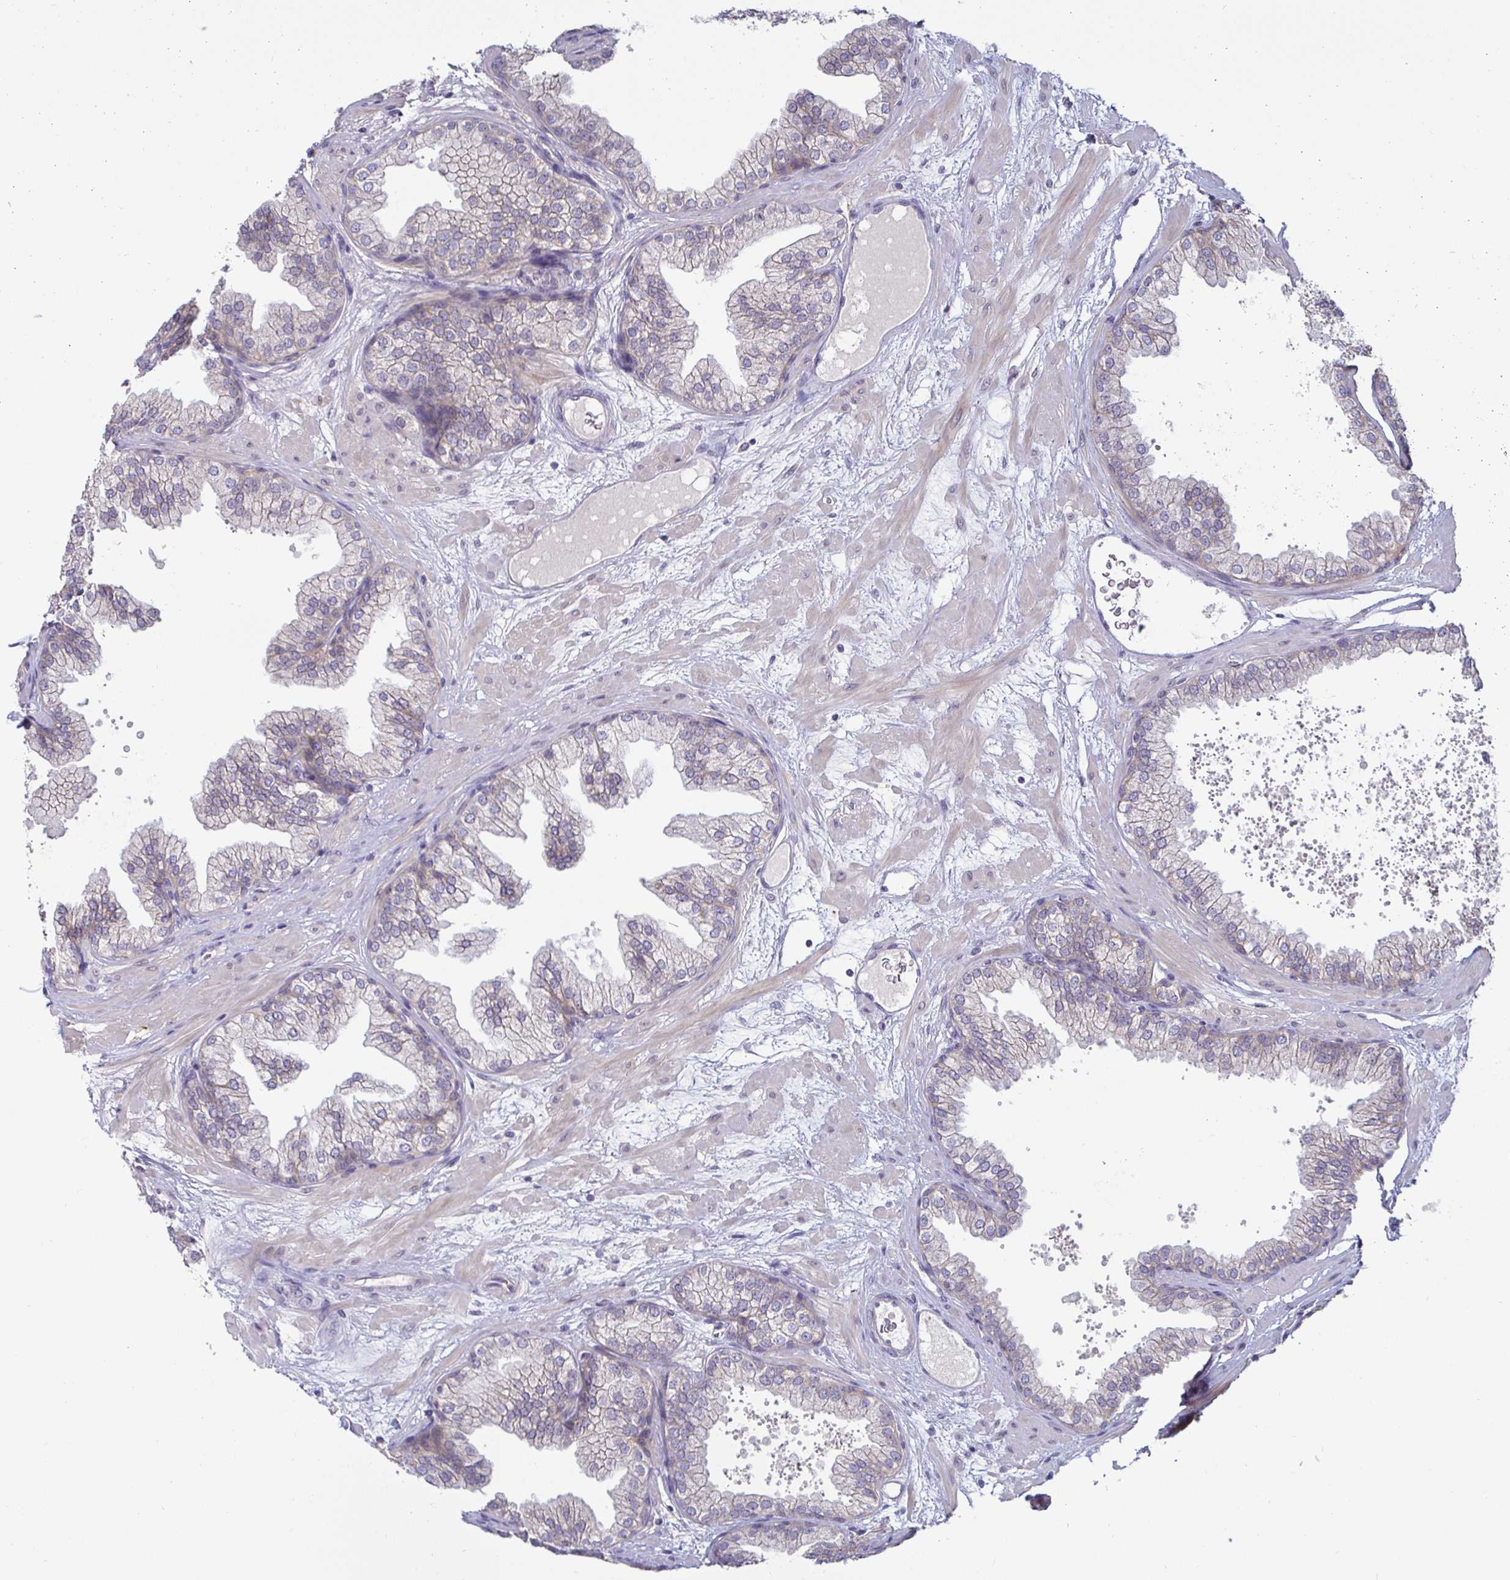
{"staining": {"intensity": "weak", "quantity": "<25%", "location": "cytoplasmic/membranous"}, "tissue": "prostate", "cell_type": "Glandular cells", "image_type": "normal", "snomed": [{"axis": "morphology", "description": "Normal tissue, NOS"}, {"axis": "topography", "description": "Prostate"}], "caption": "Histopathology image shows no significant protein positivity in glandular cells of benign prostate.", "gene": "GSTM1", "patient": {"sex": "male", "age": 37}}